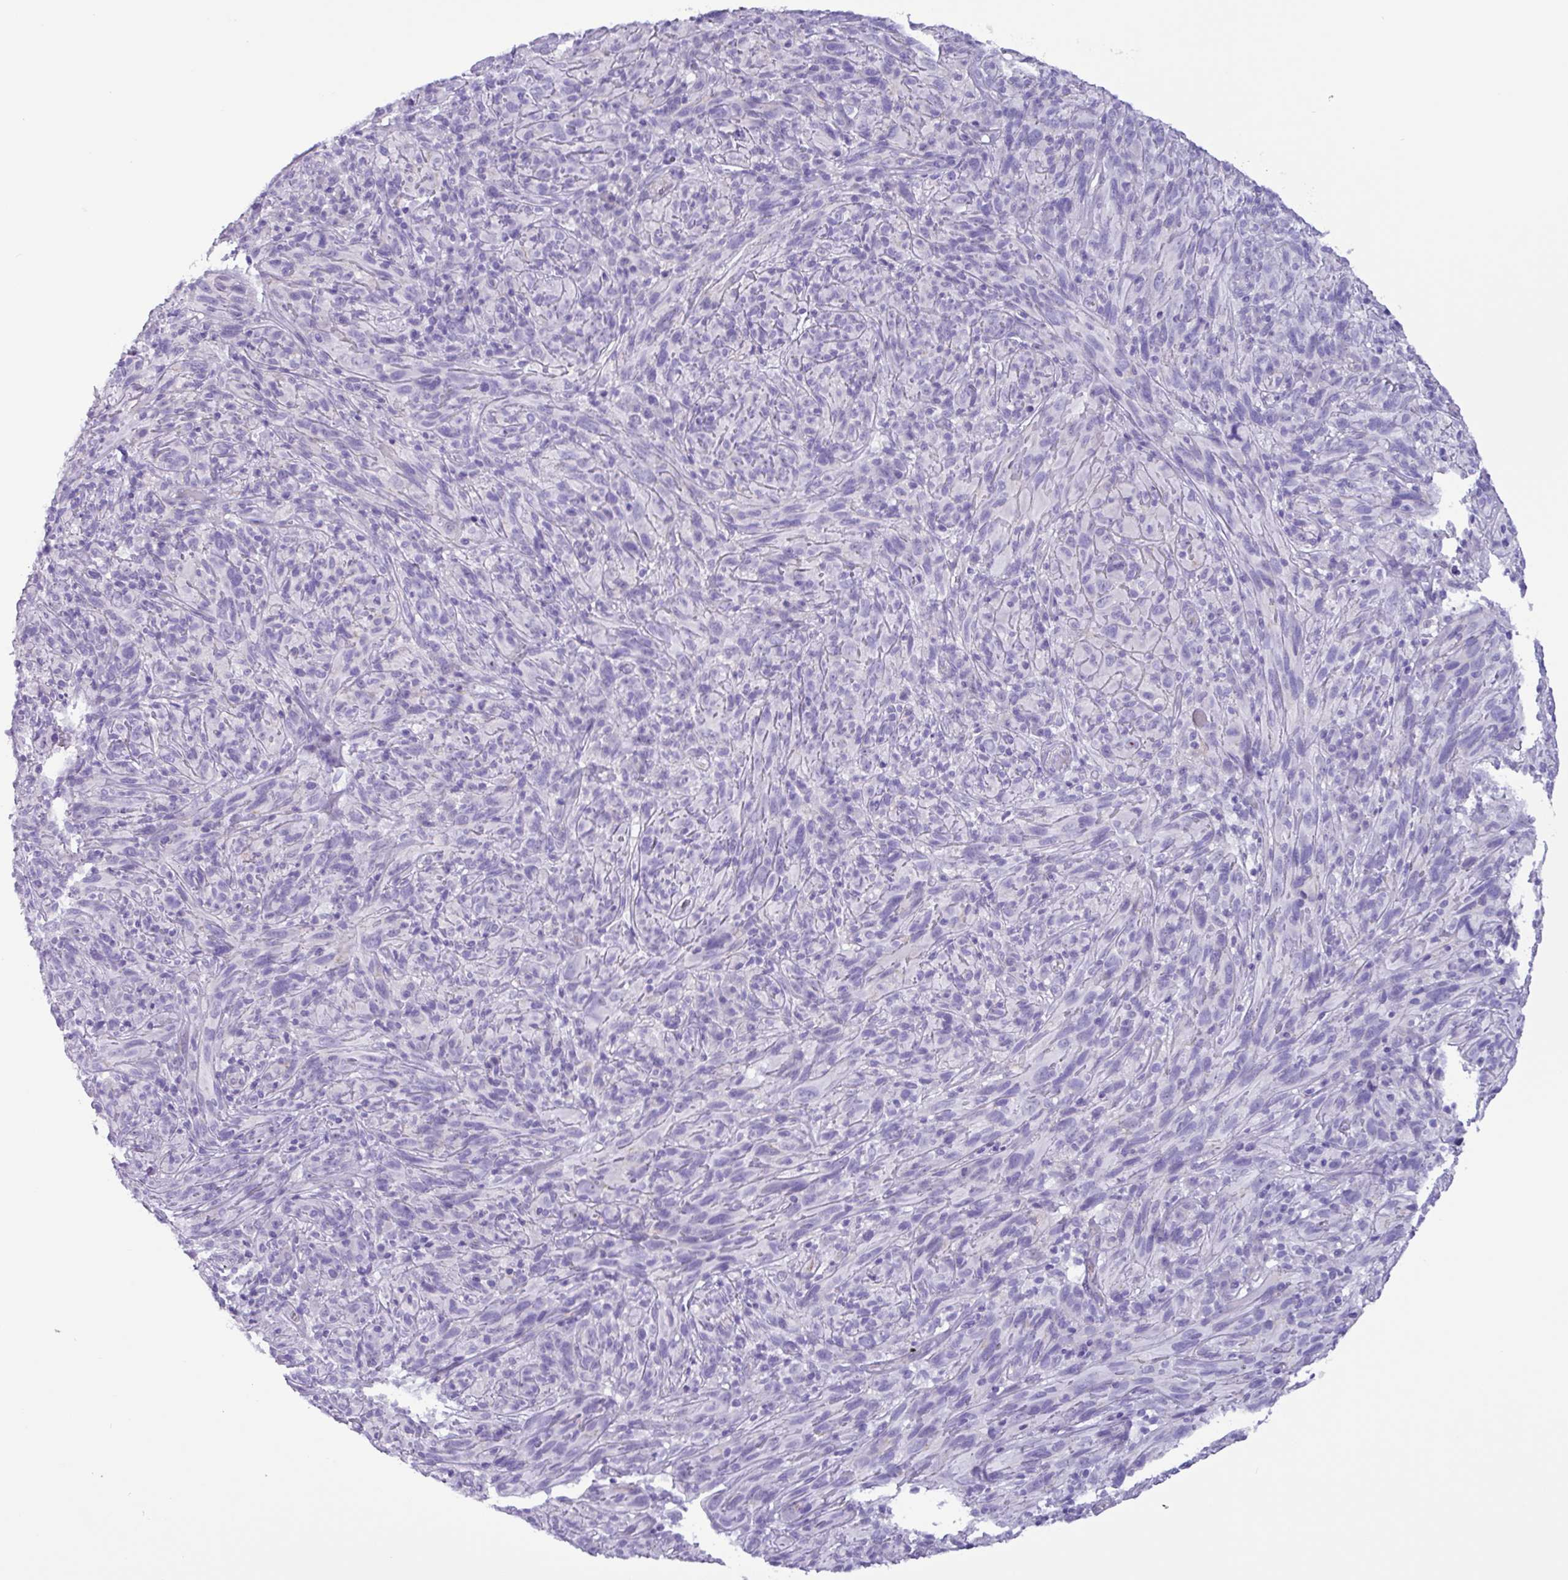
{"staining": {"intensity": "negative", "quantity": "none", "location": "none"}, "tissue": "melanoma", "cell_type": "Tumor cells", "image_type": "cancer", "snomed": [{"axis": "morphology", "description": "Malignant melanoma, NOS"}, {"axis": "topography", "description": "Skin of head"}], "caption": "Malignant melanoma was stained to show a protein in brown. There is no significant positivity in tumor cells.", "gene": "MRM2", "patient": {"sex": "male", "age": 96}}